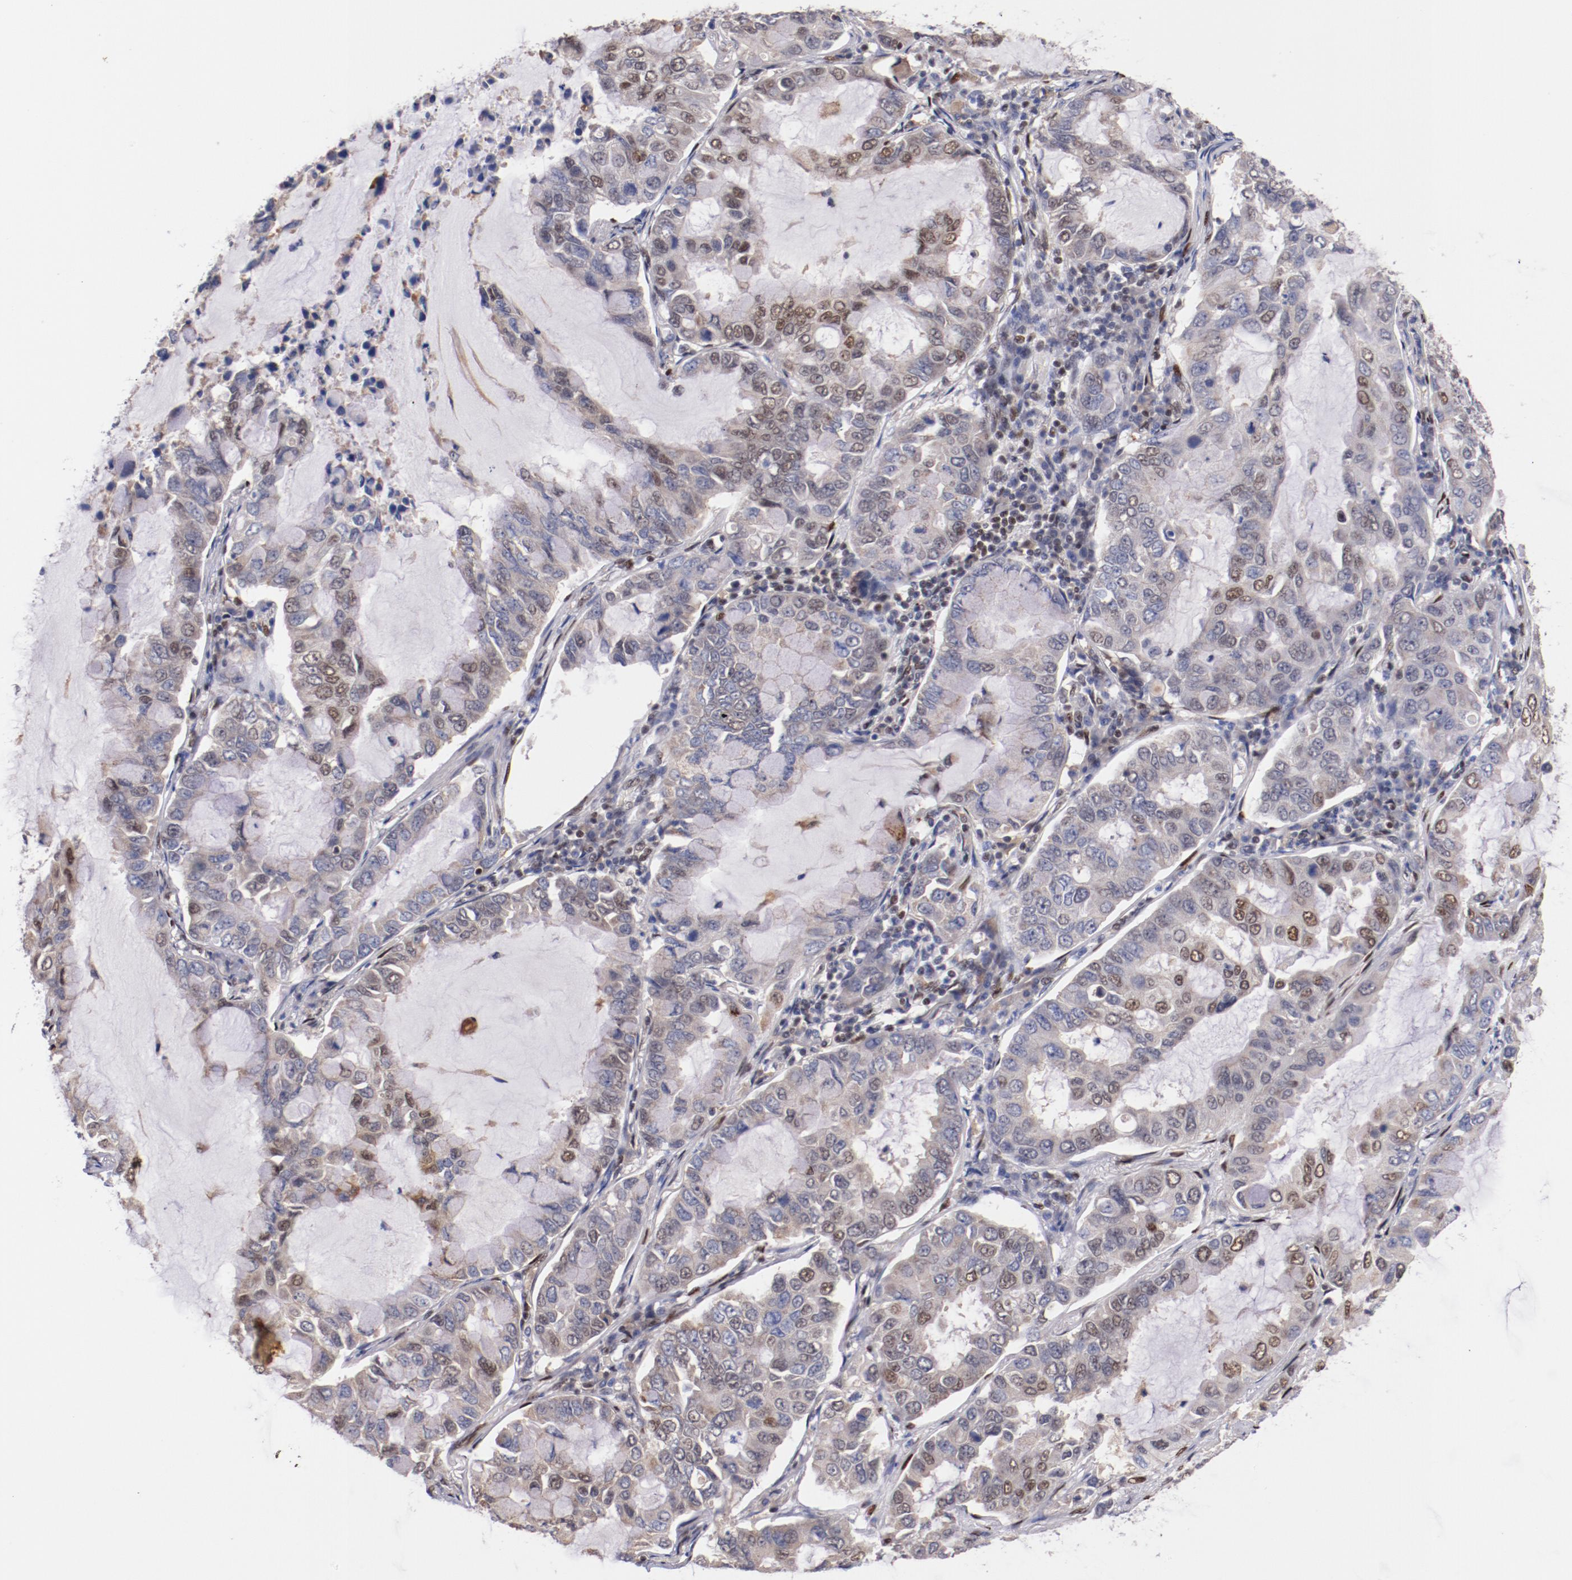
{"staining": {"intensity": "weak", "quantity": "<25%", "location": "nuclear"}, "tissue": "lung cancer", "cell_type": "Tumor cells", "image_type": "cancer", "snomed": [{"axis": "morphology", "description": "Adenocarcinoma, NOS"}, {"axis": "topography", "description": "Lung"}], "caption": "A histopathology image of human adenocarcinoma (lung) is negative for staining in tumor cells.", "gene": "SRF", "patient": {"sex": "male", "age": 64}}